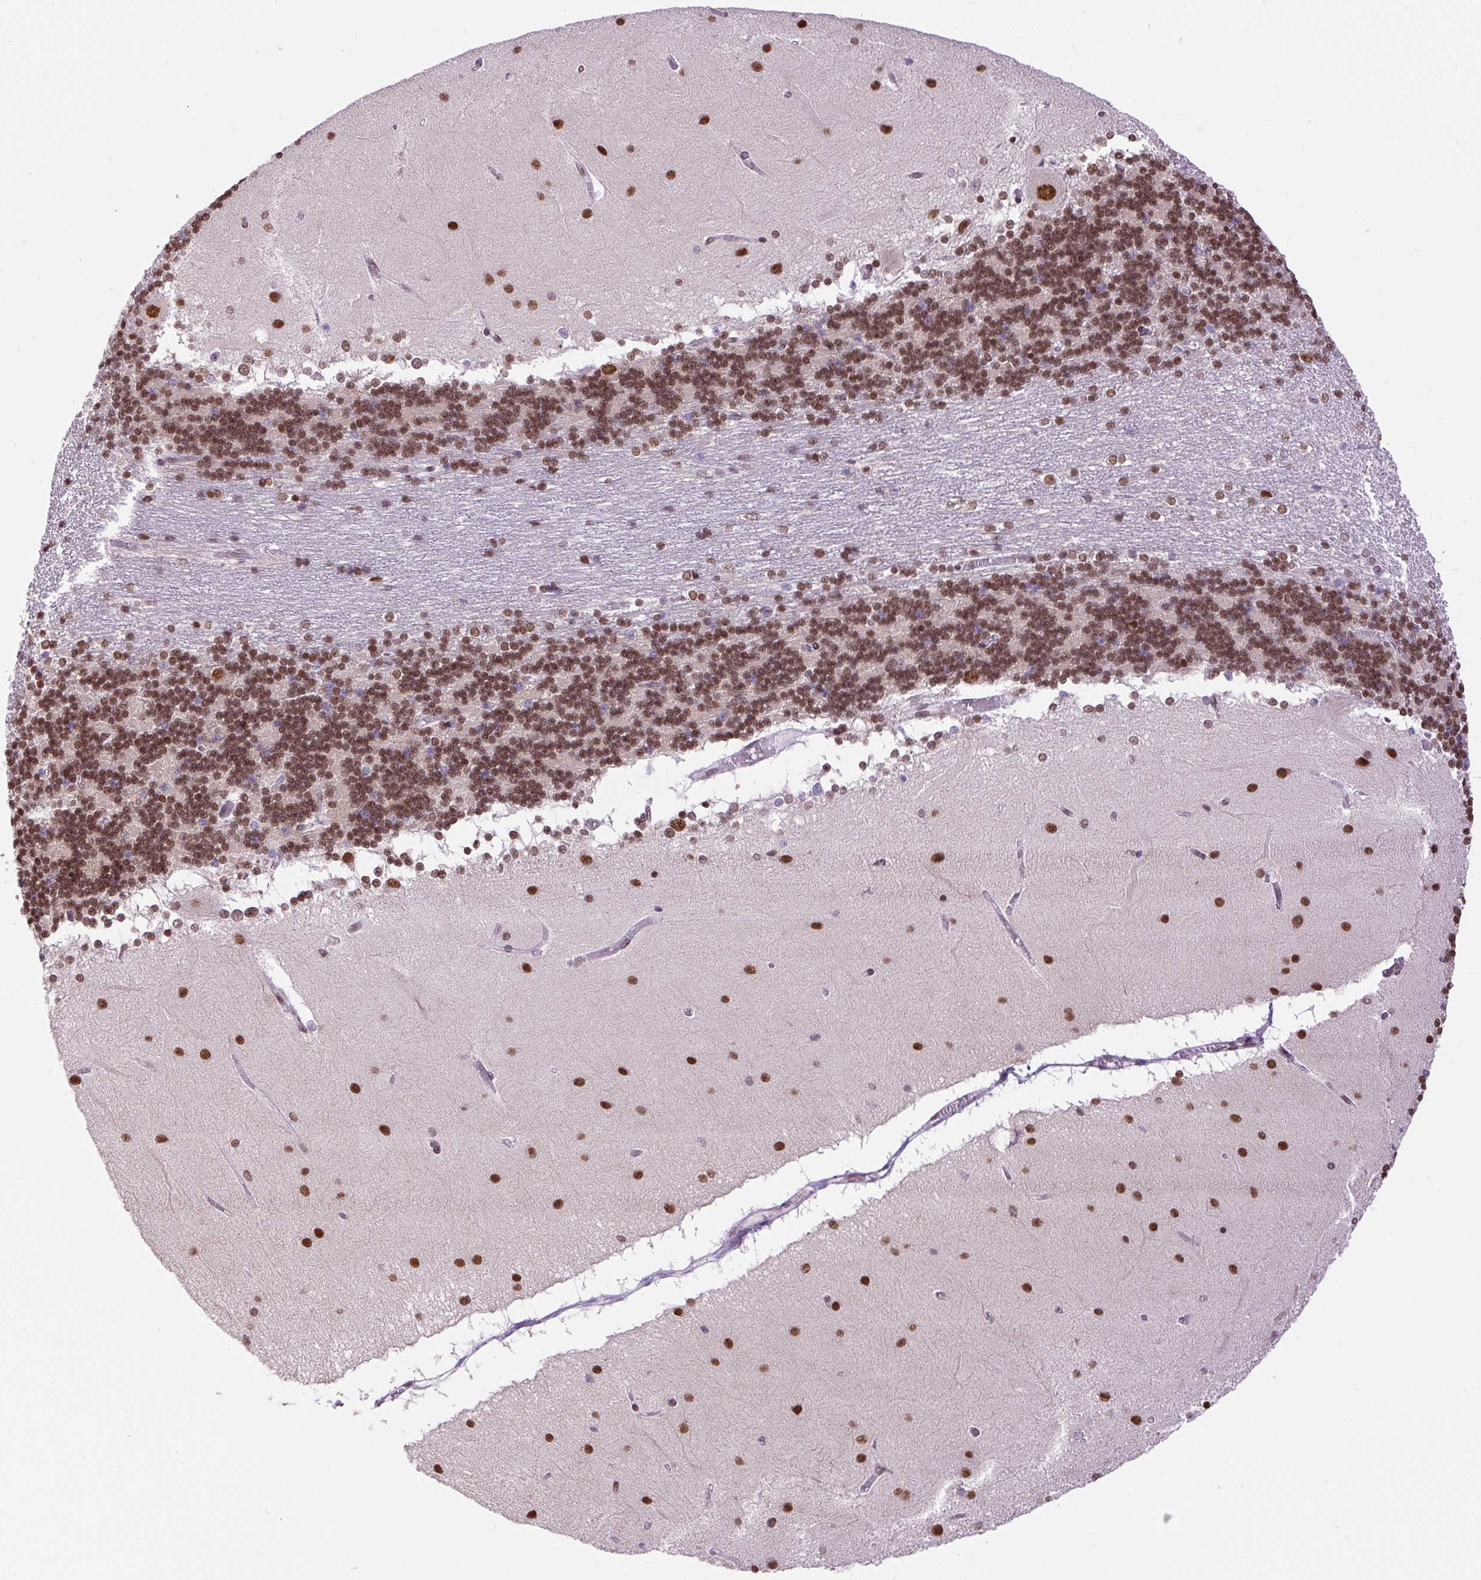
{"staining": {"intensity": "moderate", "quantity": ">75%", "location": "nuclear"}, "tissue": "cerebellum", "cell_type": "Cells in granular layer", "image_type": "normal", "snomed": [{"axis": "morphology", "description": "Normal tissue, NOS"}, {"axis": "topography", "description": "Cerebellum"}], "caption": "This image displays immunohistochemistry (IHC) staining of benign cerebellum, with medium moderate nuclear positivity in approximately >75% of cells in granular layer.", "gene": "ZNF672", "patient": {"sex": "female", "age": 54}}